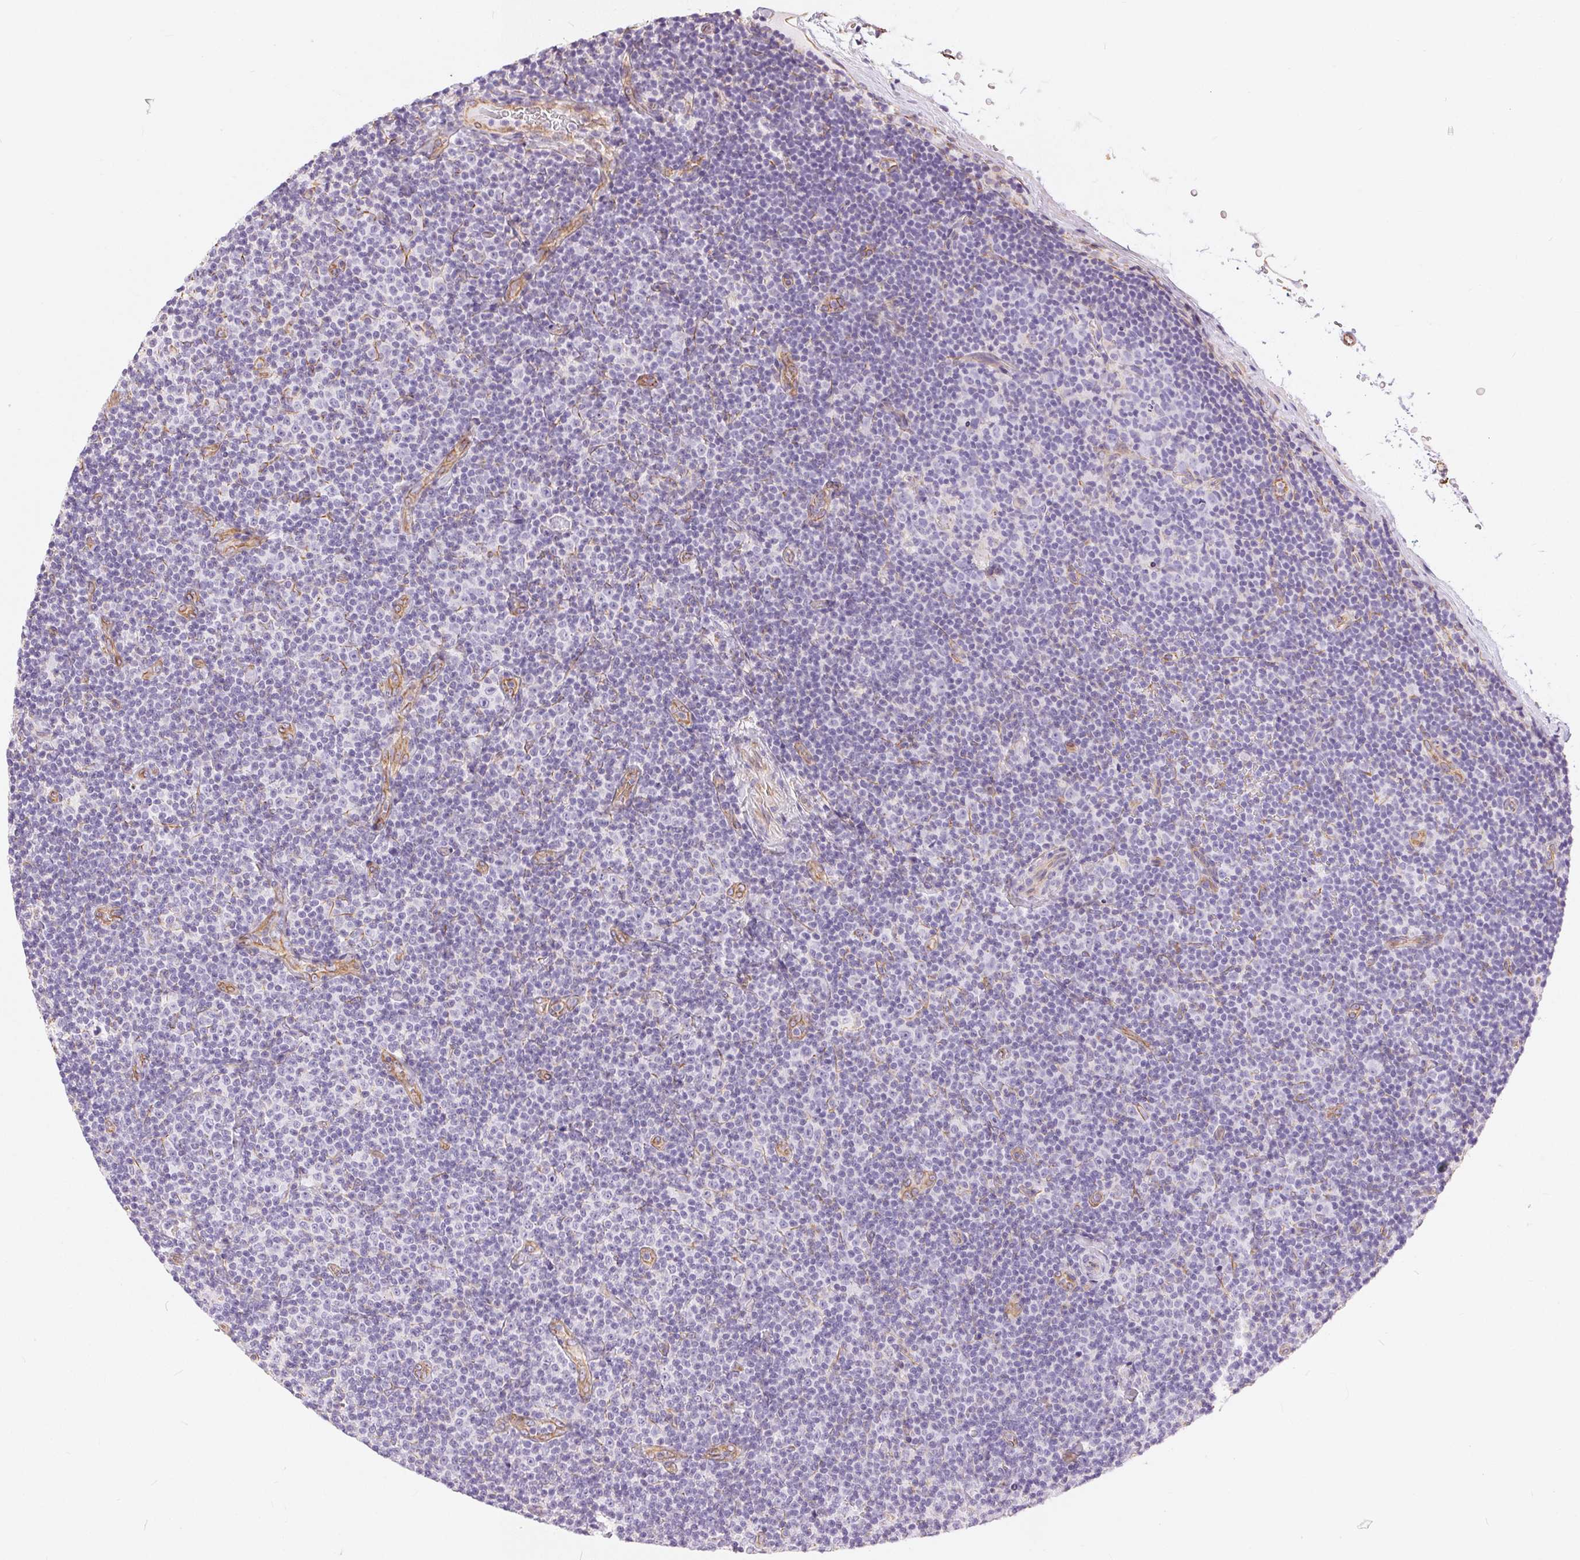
{"staining": {"intensity": "negative", "quantity": "none", "location": "none"}, "tissue": "lymphoma", "cell_type": "Tumor cells", "image_type": "cancer", "snomed": [{"axis": "morphology", "description": "Malignant lymphoma, non-Hodgkin's type, Low grade"}, {"axis": "topography", "description": "Lymph node"}], "caption": "Protein analysis of low-grade malignant lymphoma, non-Hodgkin's type shows no significant positivity in tumor cells.", "gene": "GFAP", "patient": {"sex": "male", "age": 81}}